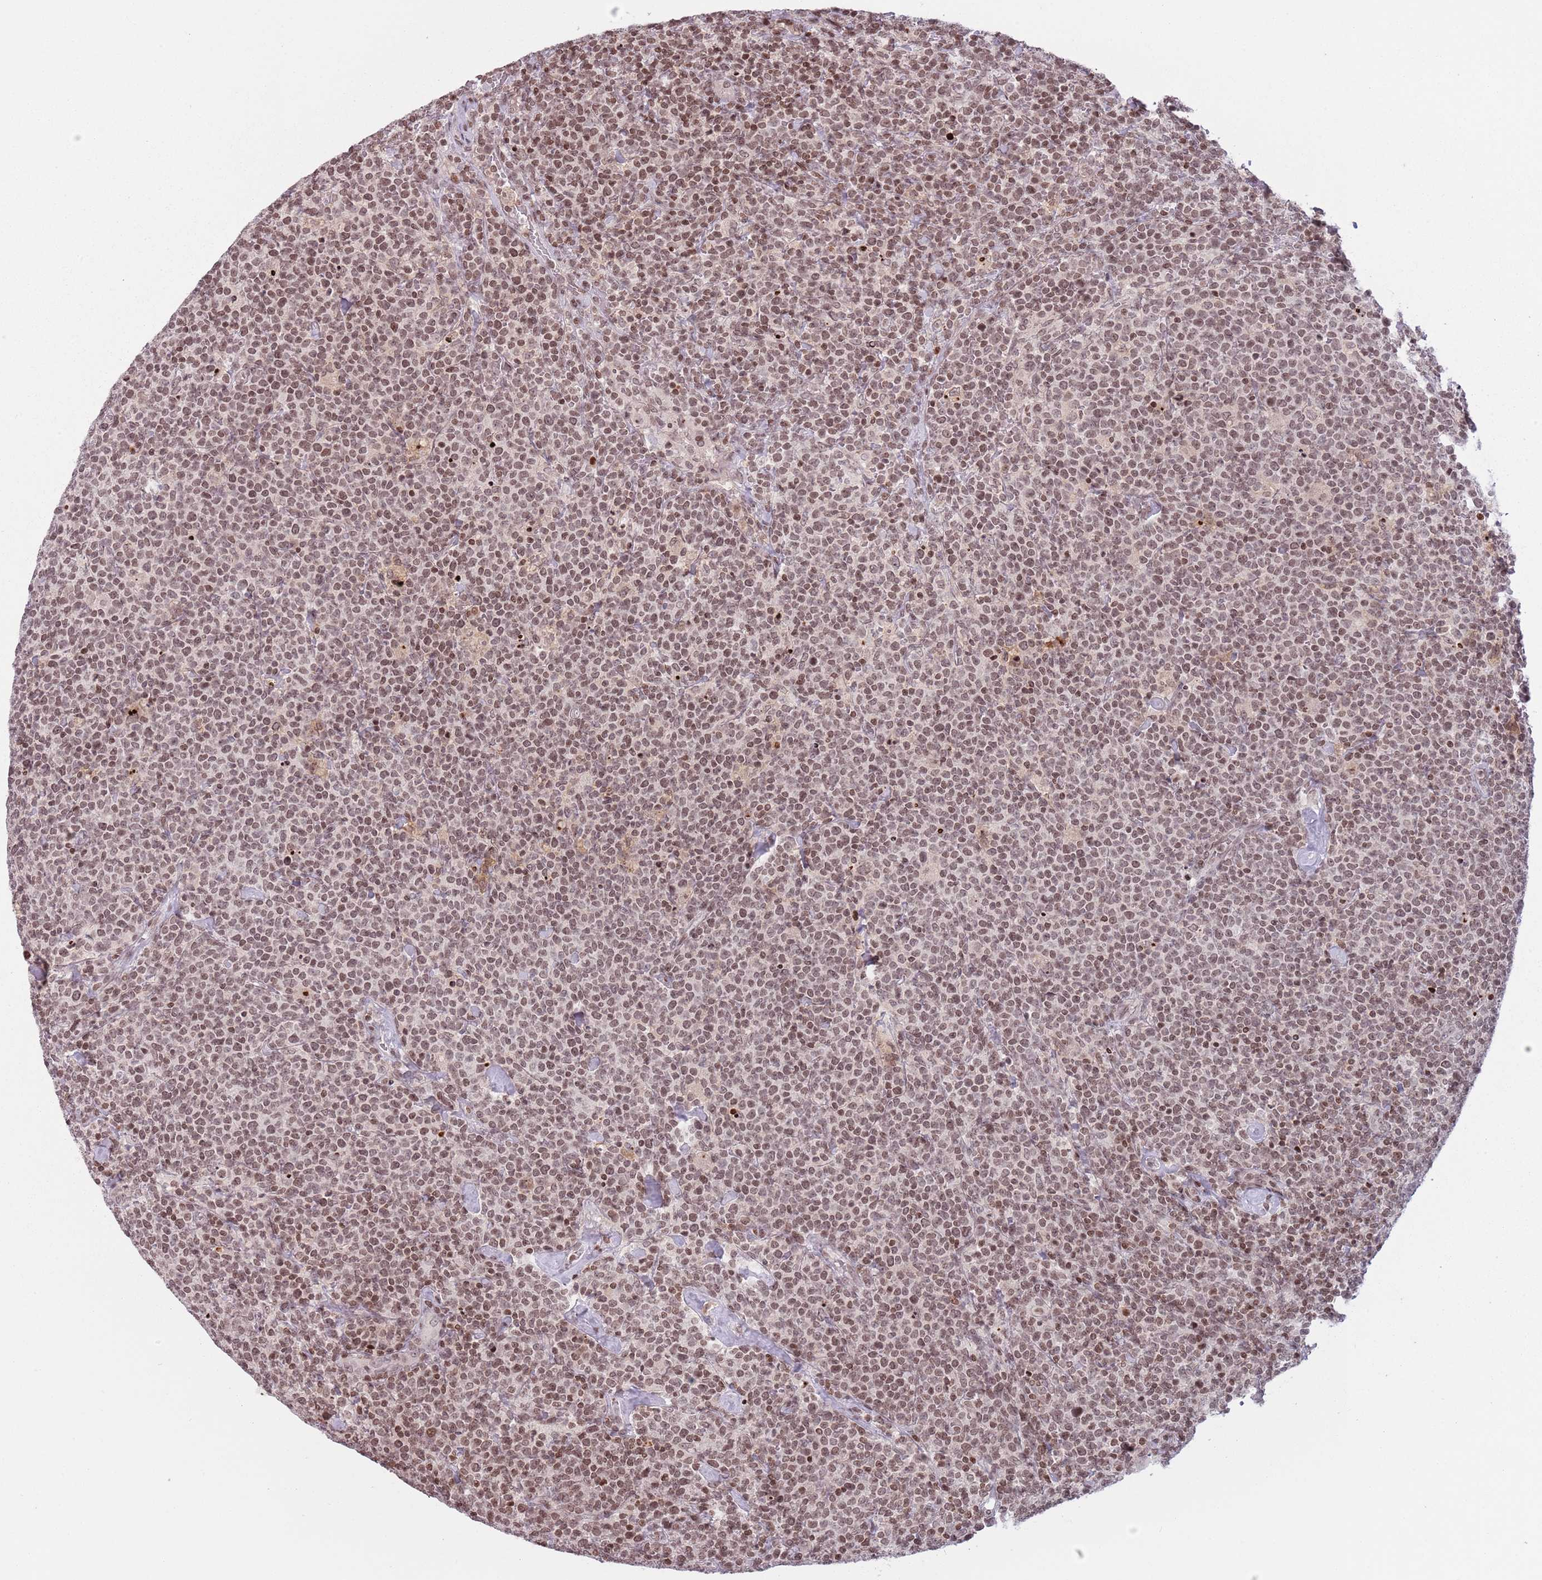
{"staining": {"intensity": "moderate", "quantity": ">75%", "location": "nuclear"}, "tissue": "lymphoma", "cell_type": "Tumor cells", "image_type": "cancer", "snomed": [{"axis": "morphology", "description": "Malignant lymphoma, non-Hodgkin's type, High grade"}, {"axis": "topography", "description": "Lymph node"}], "caption": "A high-resolution image shows immunohistochemistry (IHC) staining of high-grade malignant lymphoma, non-Hodgkin's type, which displays moderate nuclear expression in about >75% of tumor cells.", "gene": "SH3RF3", "patient": {"sex": "male", "age": 61}}